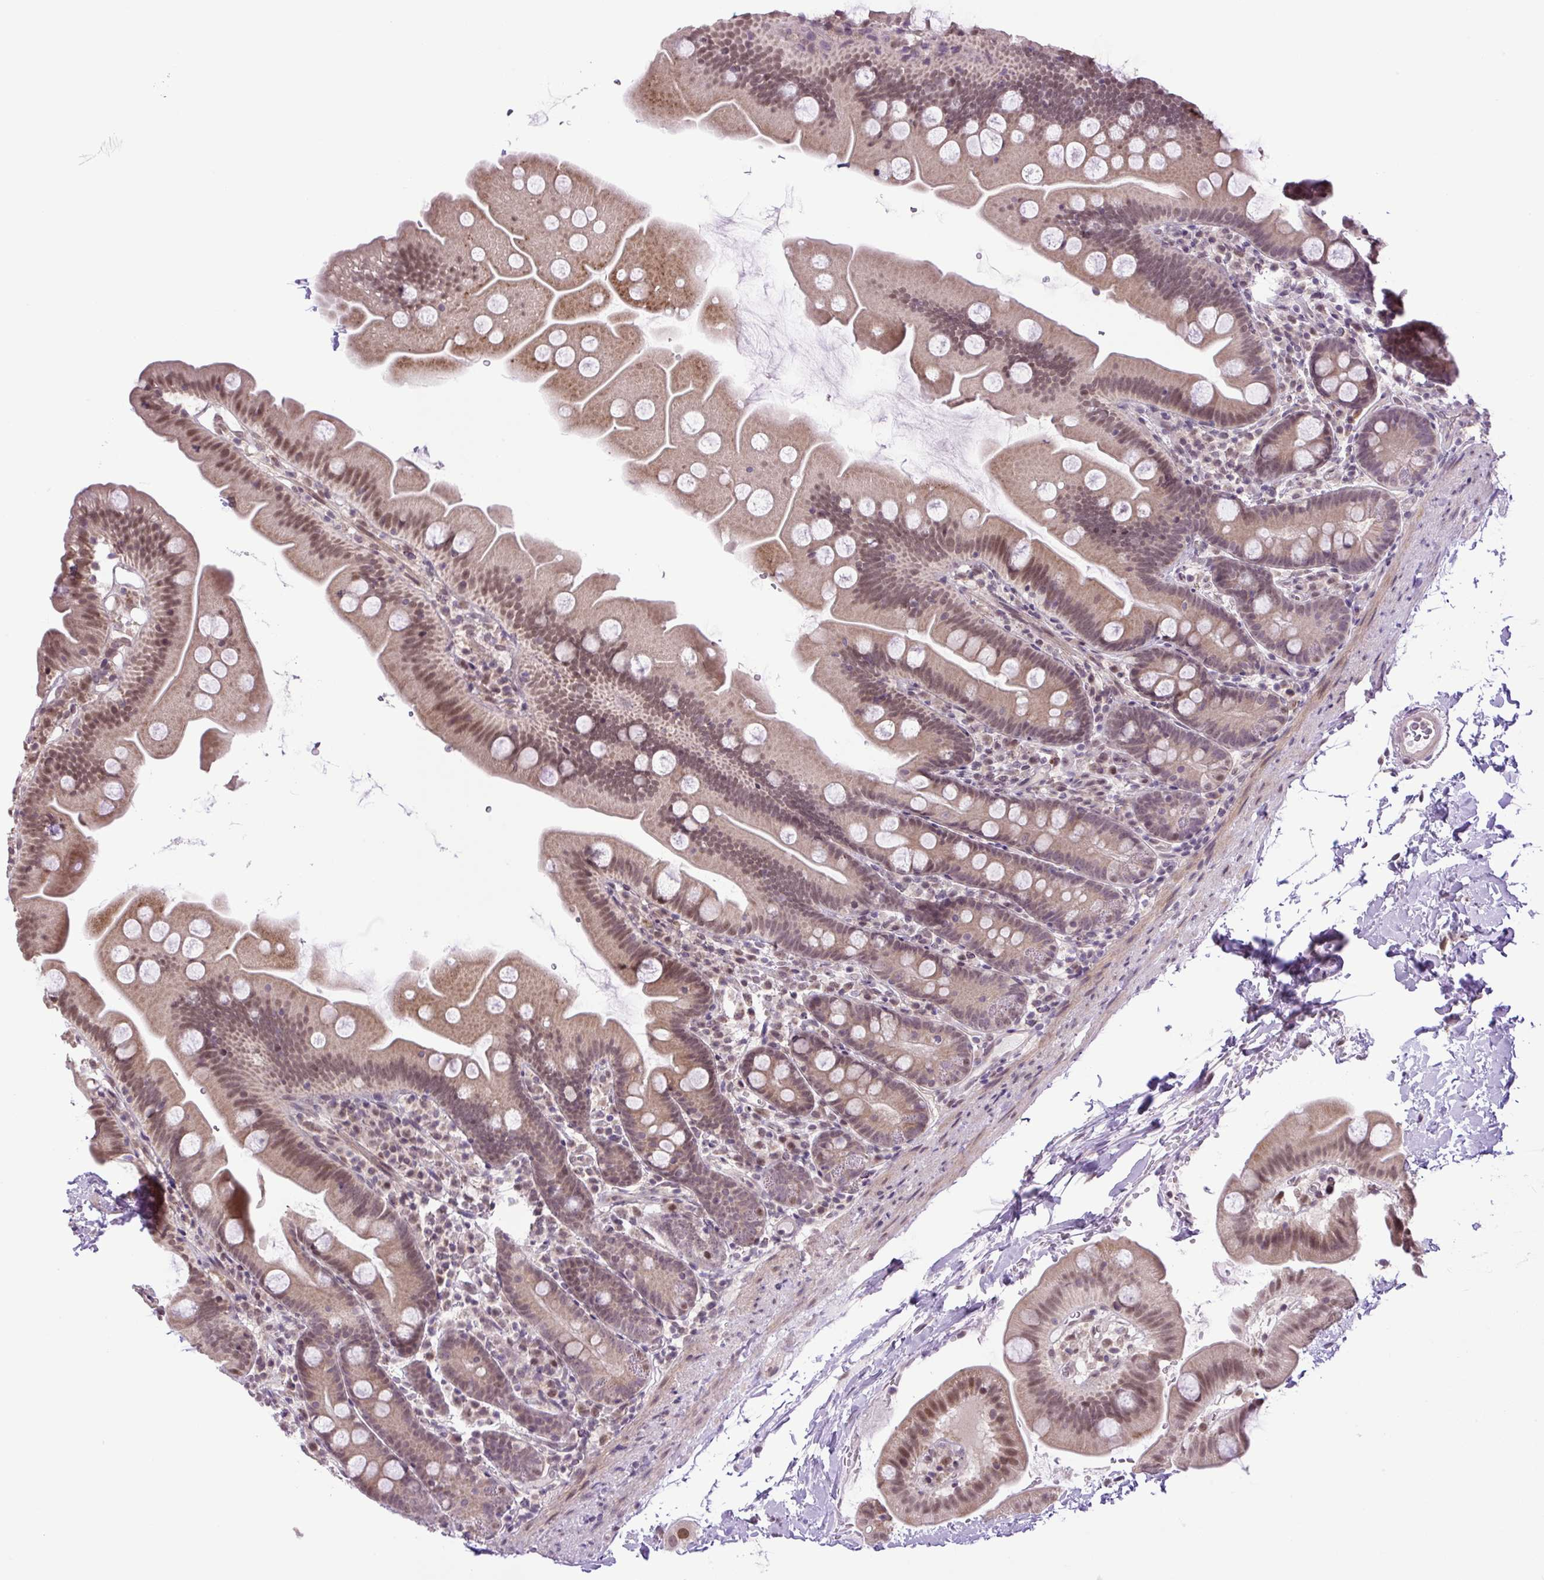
{"staining": {"intensity": "strong", "quantity": ">75%", "location": "cytoplasmic/membranous,nuclear"}, "tissue": "small intestine", "cell_type": "Glandular cells", "image_type": "normal", "snomed": [{"axis": "morphology", "description": "Normal tissue, NOS"}, {"axis": "topography", "description": "Small intestine"}], "caption": "Immunohistochemical staining of unremarkable human small intestine exhibits strong cytoplasmic/membranous,nuclear protein positivity in about >75% of glandular cells.", "gene": "KPNA1", "patient": {"sex": "female", "age": 68}}